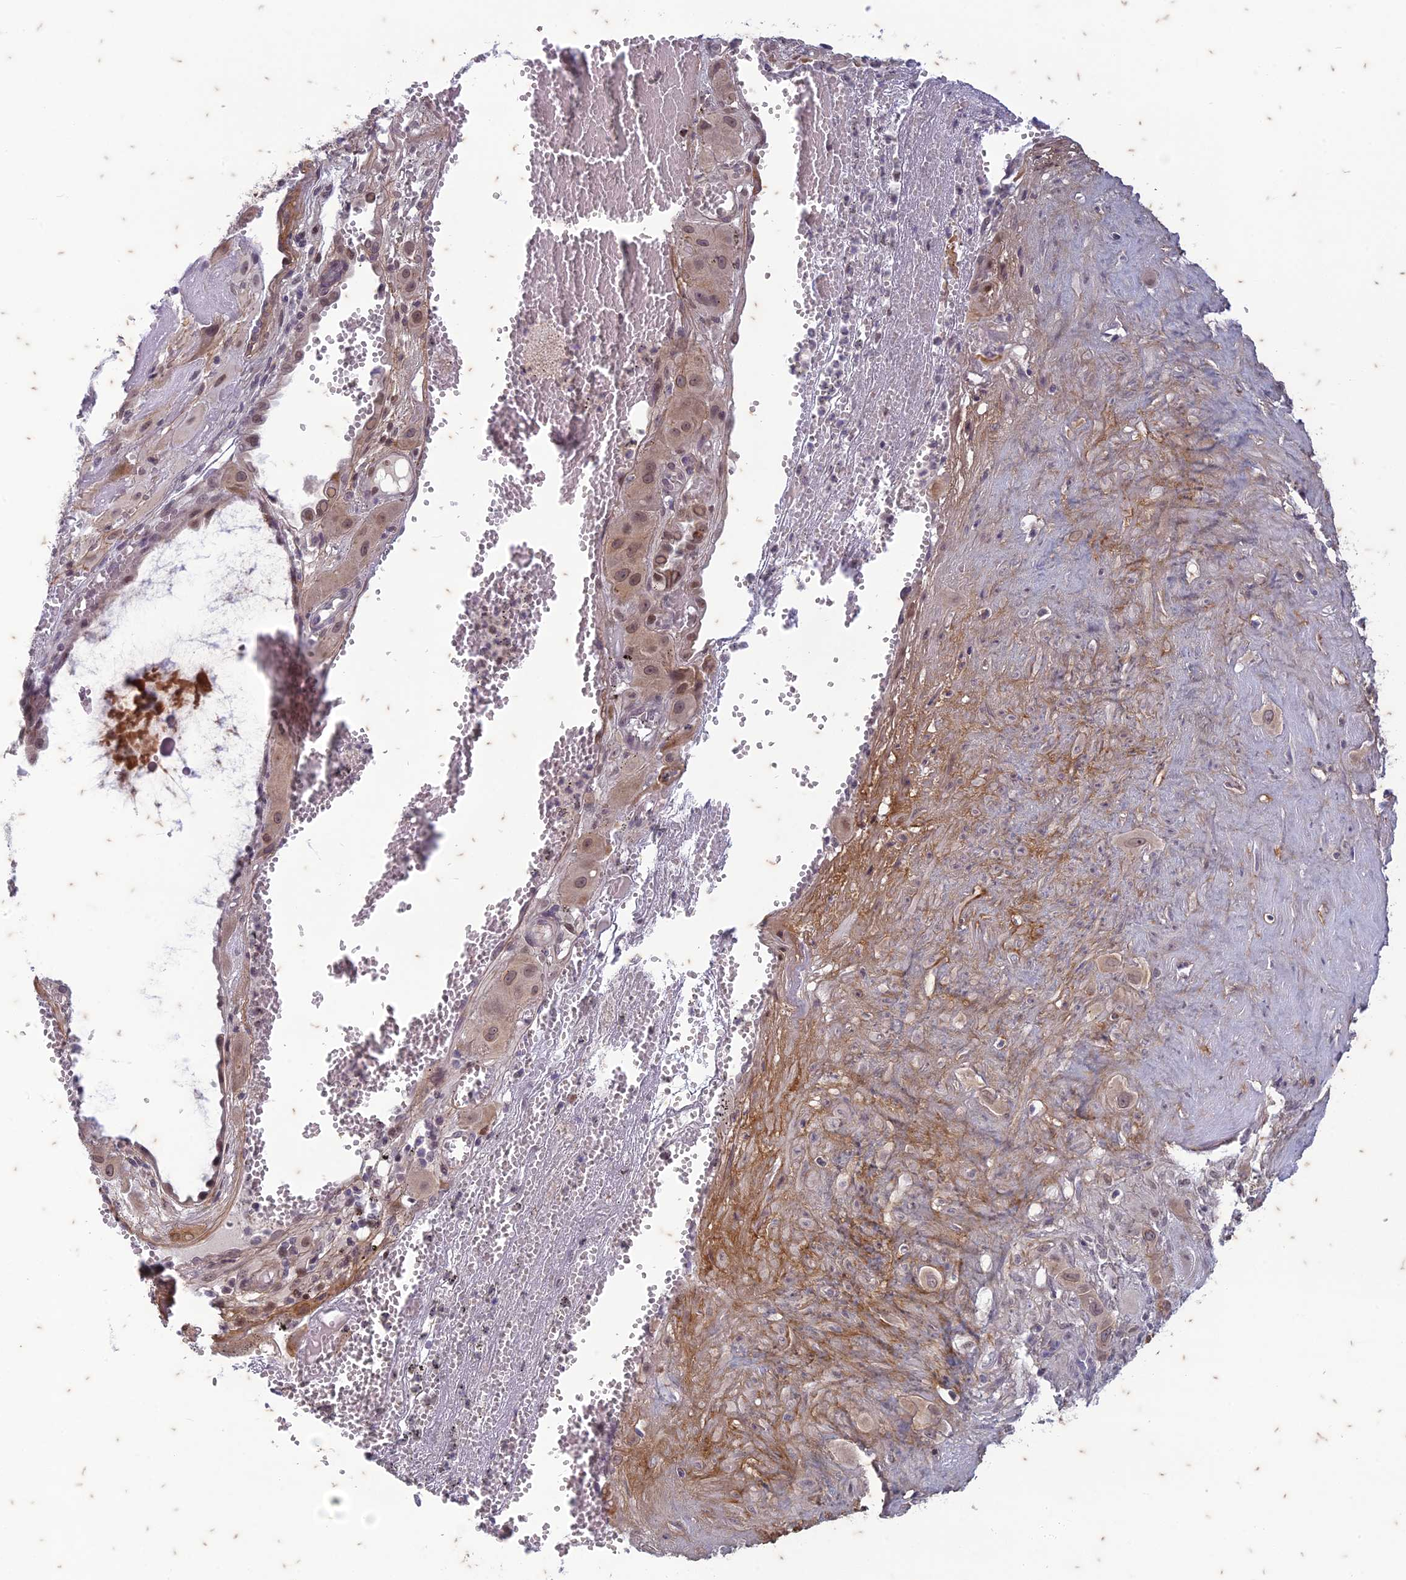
{"staining": {"intensity": "moderate", "quantity": ">75%", "location": "nuclear"}, "tissue": "cervical cancer", "cell_type": "Tumor cells", "image_type": "cancer", "snomed": [{"axis": "morphology", "description": "Squamous cell carcinoma, NOS"}, {"axis": "topography", "description": "Cervix"}], "caption": "This is an image of IHC staining of cervical squamous cell carcinoma, which shows moderate expression in the nuclear of tumor cells.", "gene": "PABPN1L", "patient": {"sex": "female", "age": 34}}